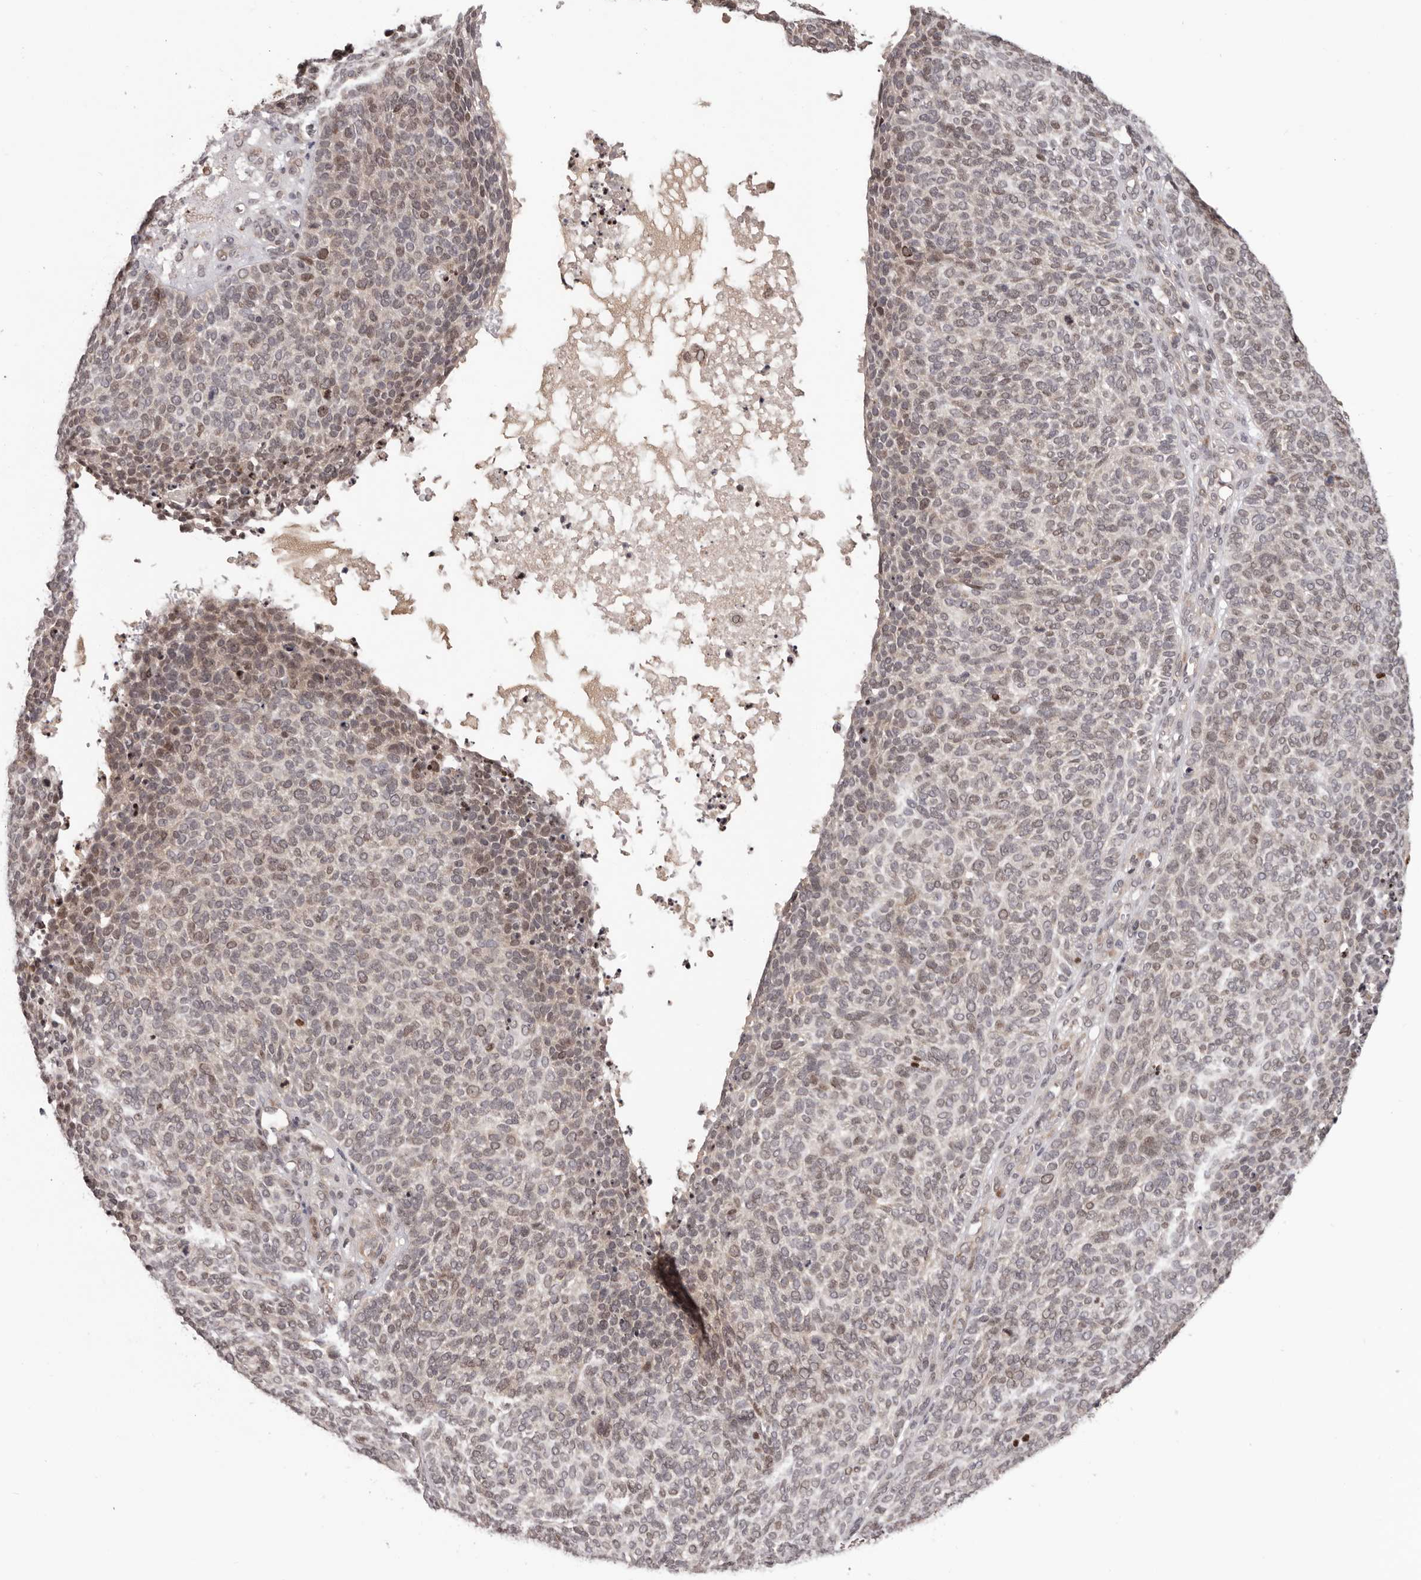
{"staining": {"intensity": "weak", "quantity": "25%-75%", "location": "nuclear"}, "tissue": "skin cancer", "cell_type": "Tumor cells", "image_type": "cancer", "snomed": [{"axis": "morphology", "description": "Squamous cell carcinoma, NOS"}, {"axis": "topography", "description": "Skin"}], "caption": "Immunohistochemical staining of skin cancer (squamous cell carcinoma) exhibits weak nuclear protein staining in approximately 25%-75% of tumor cells.", "gene": "TBX5", "patient": {"sex": "female", "age": 90}}